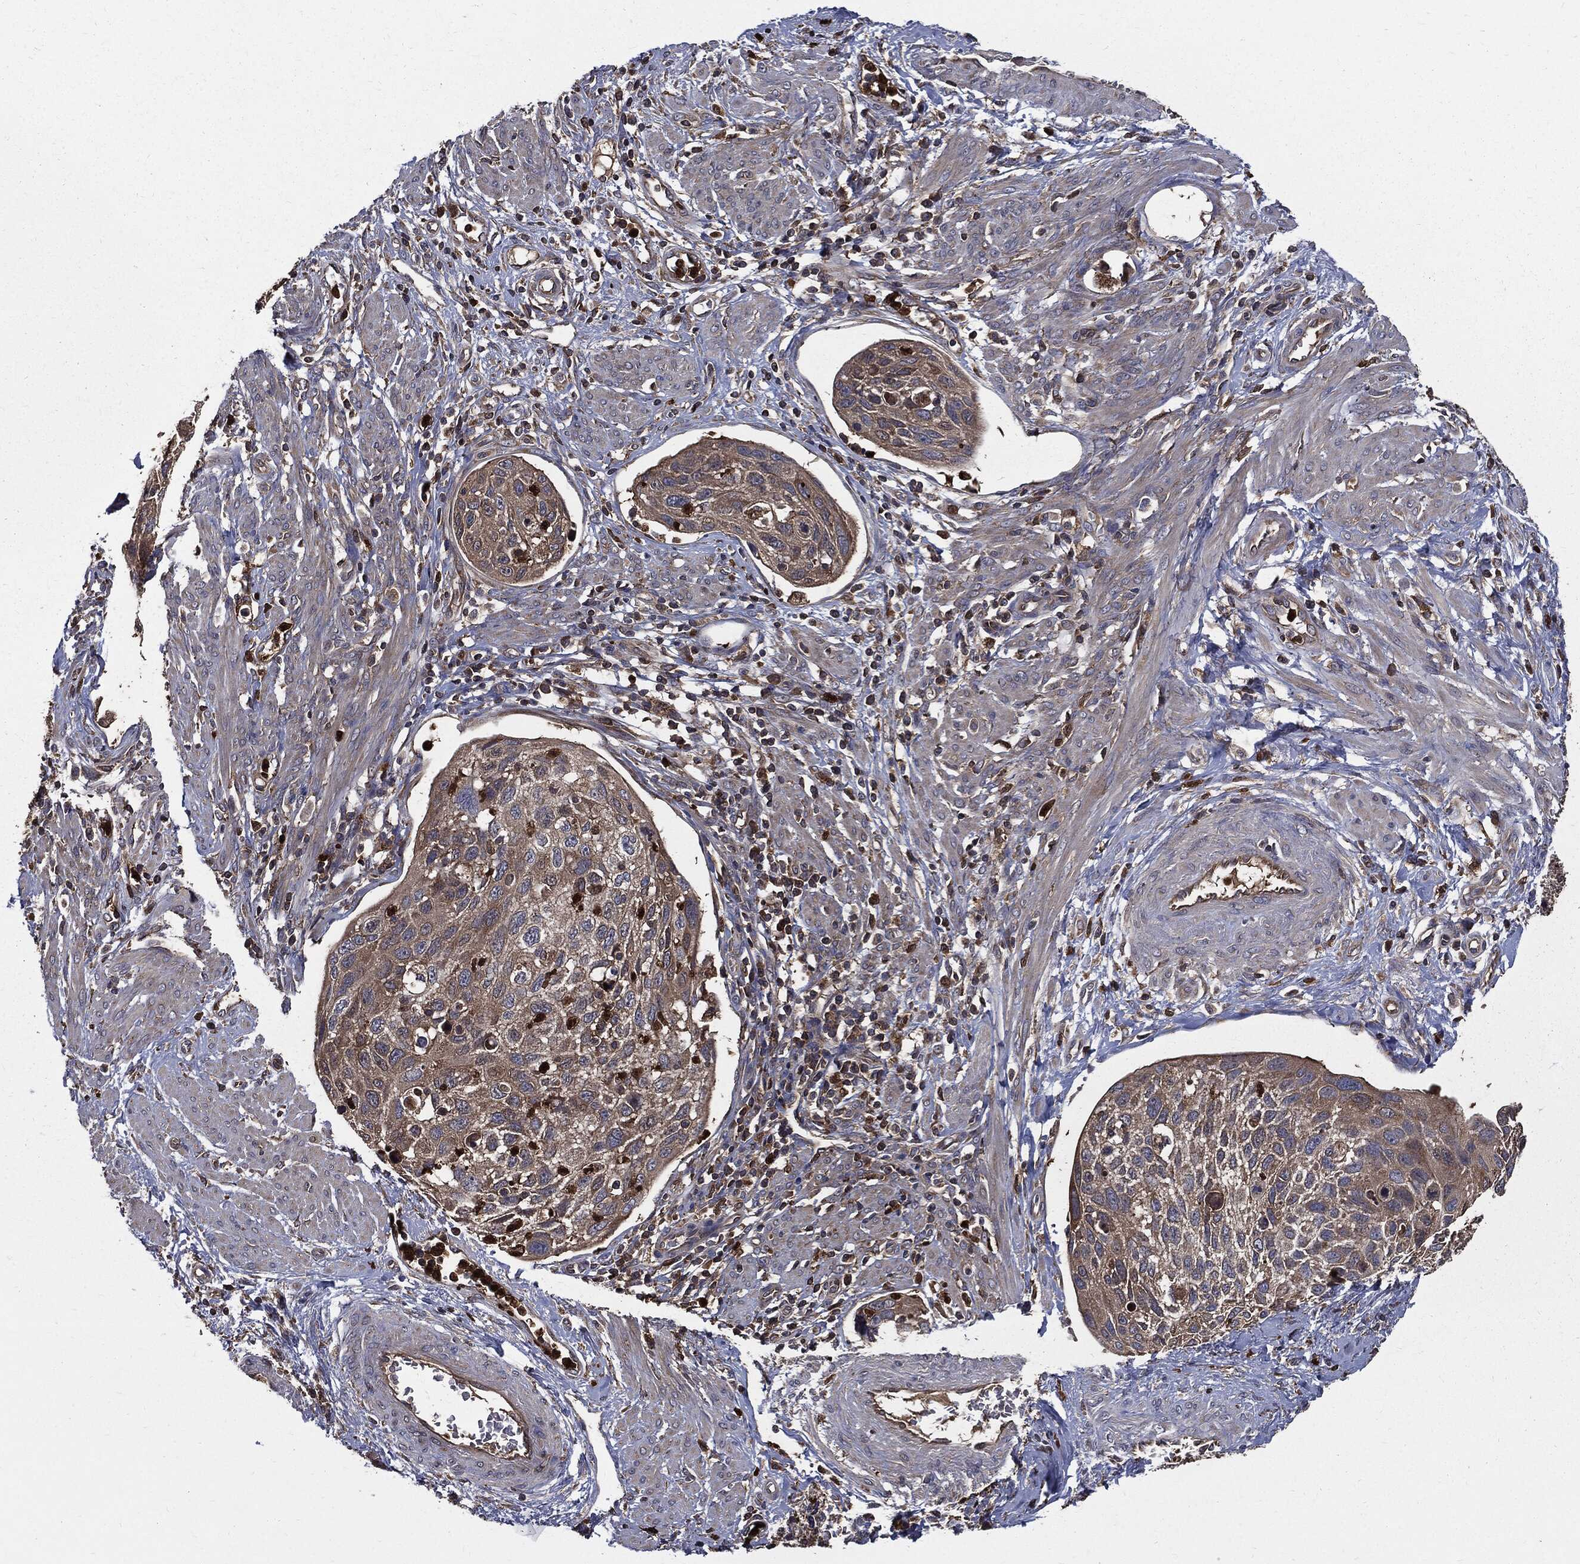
{"staining": {"intensity": "moderate", "quantity": "25%-75%", "location": "cytoplasmic/membranous"}, "tissue": "cervical cancer", "cell_type": "Tumor cells", "image_type": "cancer", "snomed": [{"axis": "morphology", "description": "Squamous cell carcinoma, NOS"}, {"axis": "topography", "description": "Cervix"}], "caption": "A photomicrograph of cervical squamous cell carcinoma stained for a protein reveals moderate cytoplasmic/membranous brown staining in tumor cells. (brown staining indicates protein expression, while blue staining denotes nuclei).", "gene": "PDCD6IP", "patient": {"sex": "female", "age": 70}}